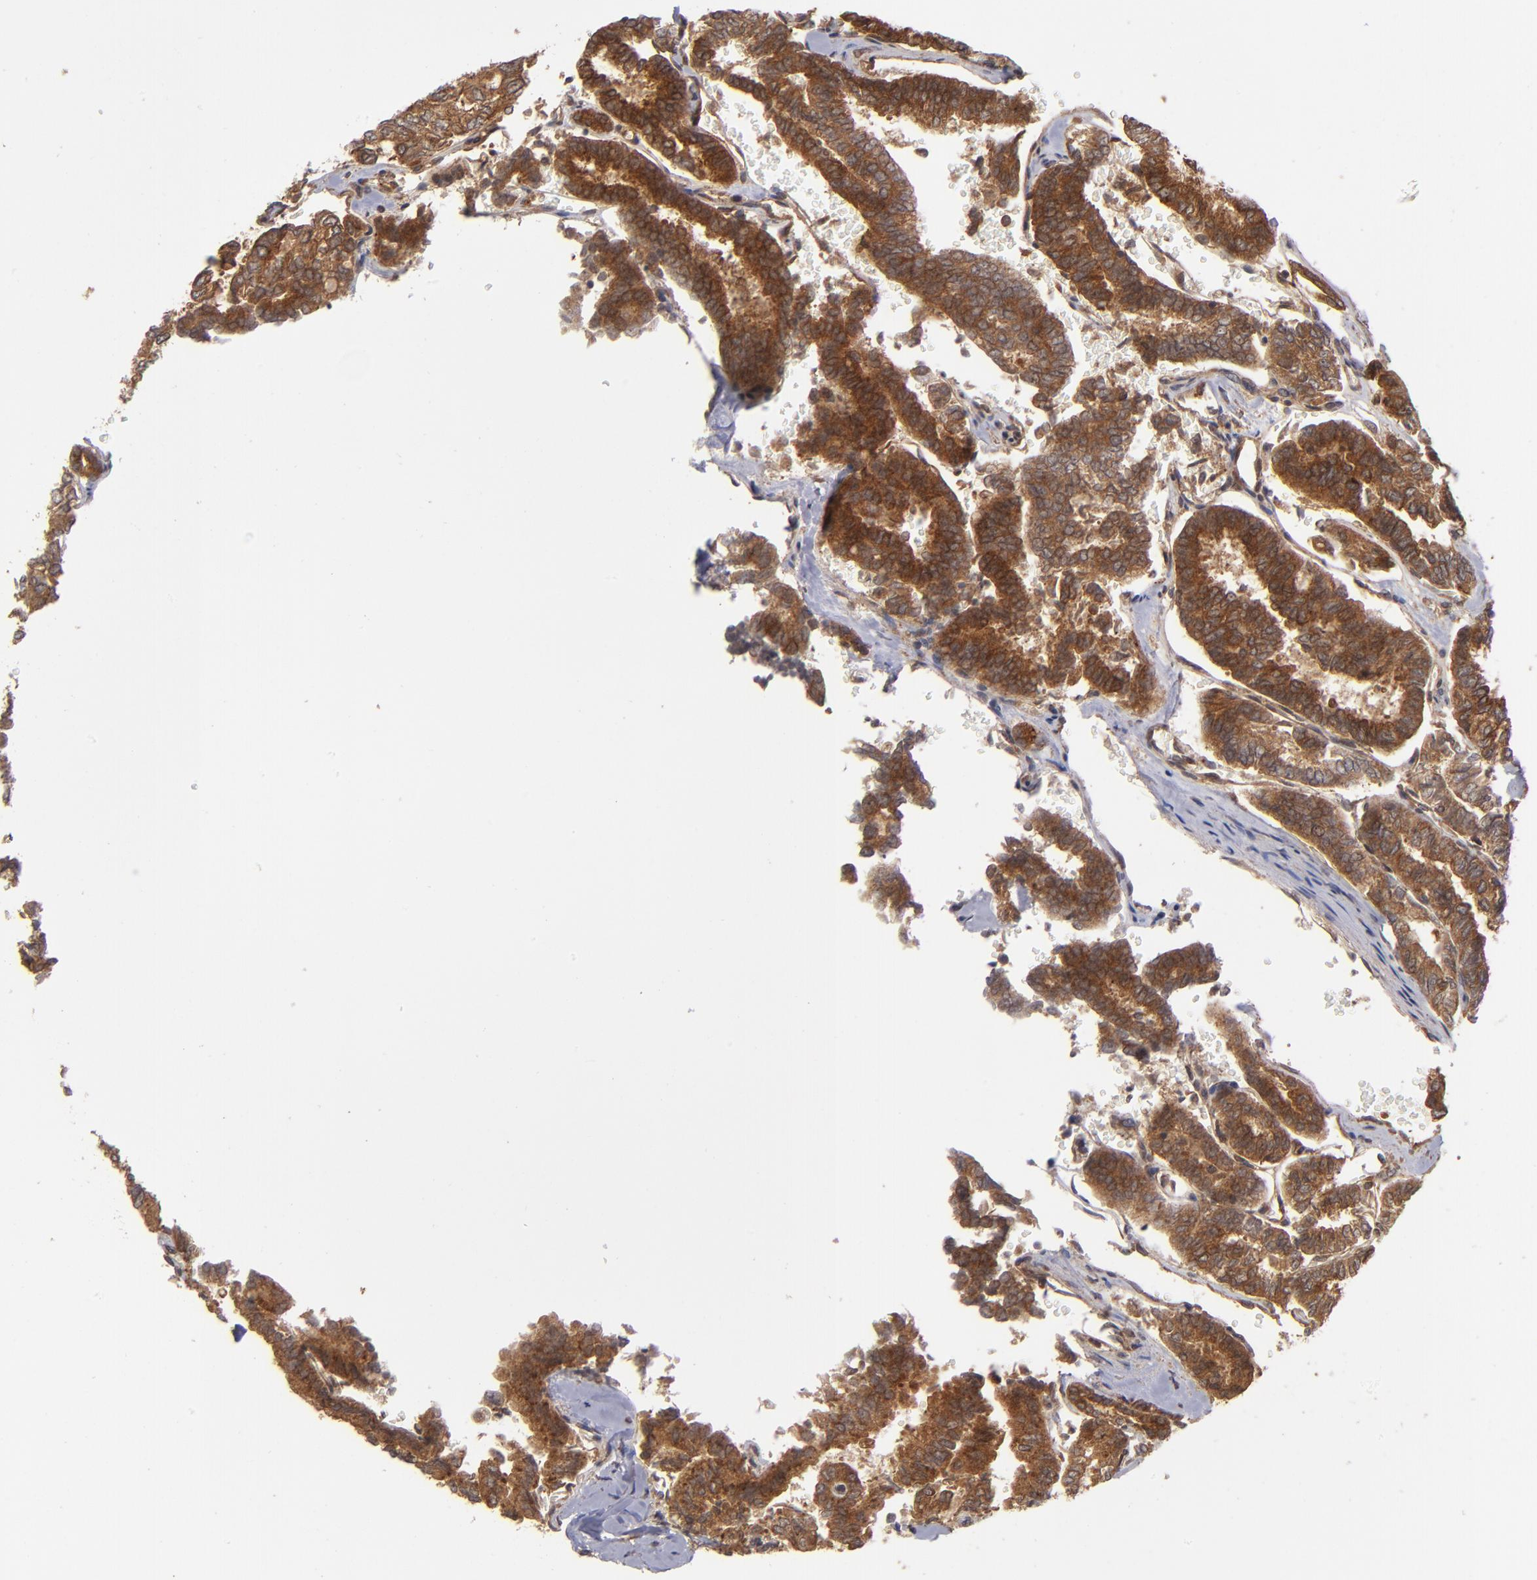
{"staining": {"intensity": "strong", "quantity": ">75%", "location": "cytoplasmic/membranous"}, "tissue": "thyroid cancer", "cell_type": "Tumor cells", "image_type": "cancer", "snomed": [{"axis": "morphology", "description": "Papillary adenocarcinoma, NOS"}, {"axis": "topography", "description": "Thyroid gland"}], "caption": "Strong cytoplasmic/membranous positivity for a protein is appreciated in approximately >75% of tumor cells of thyroid cancer using IHC.", "gene": "BDKRB1", "patient": {"sex": "female", "age": 35}}